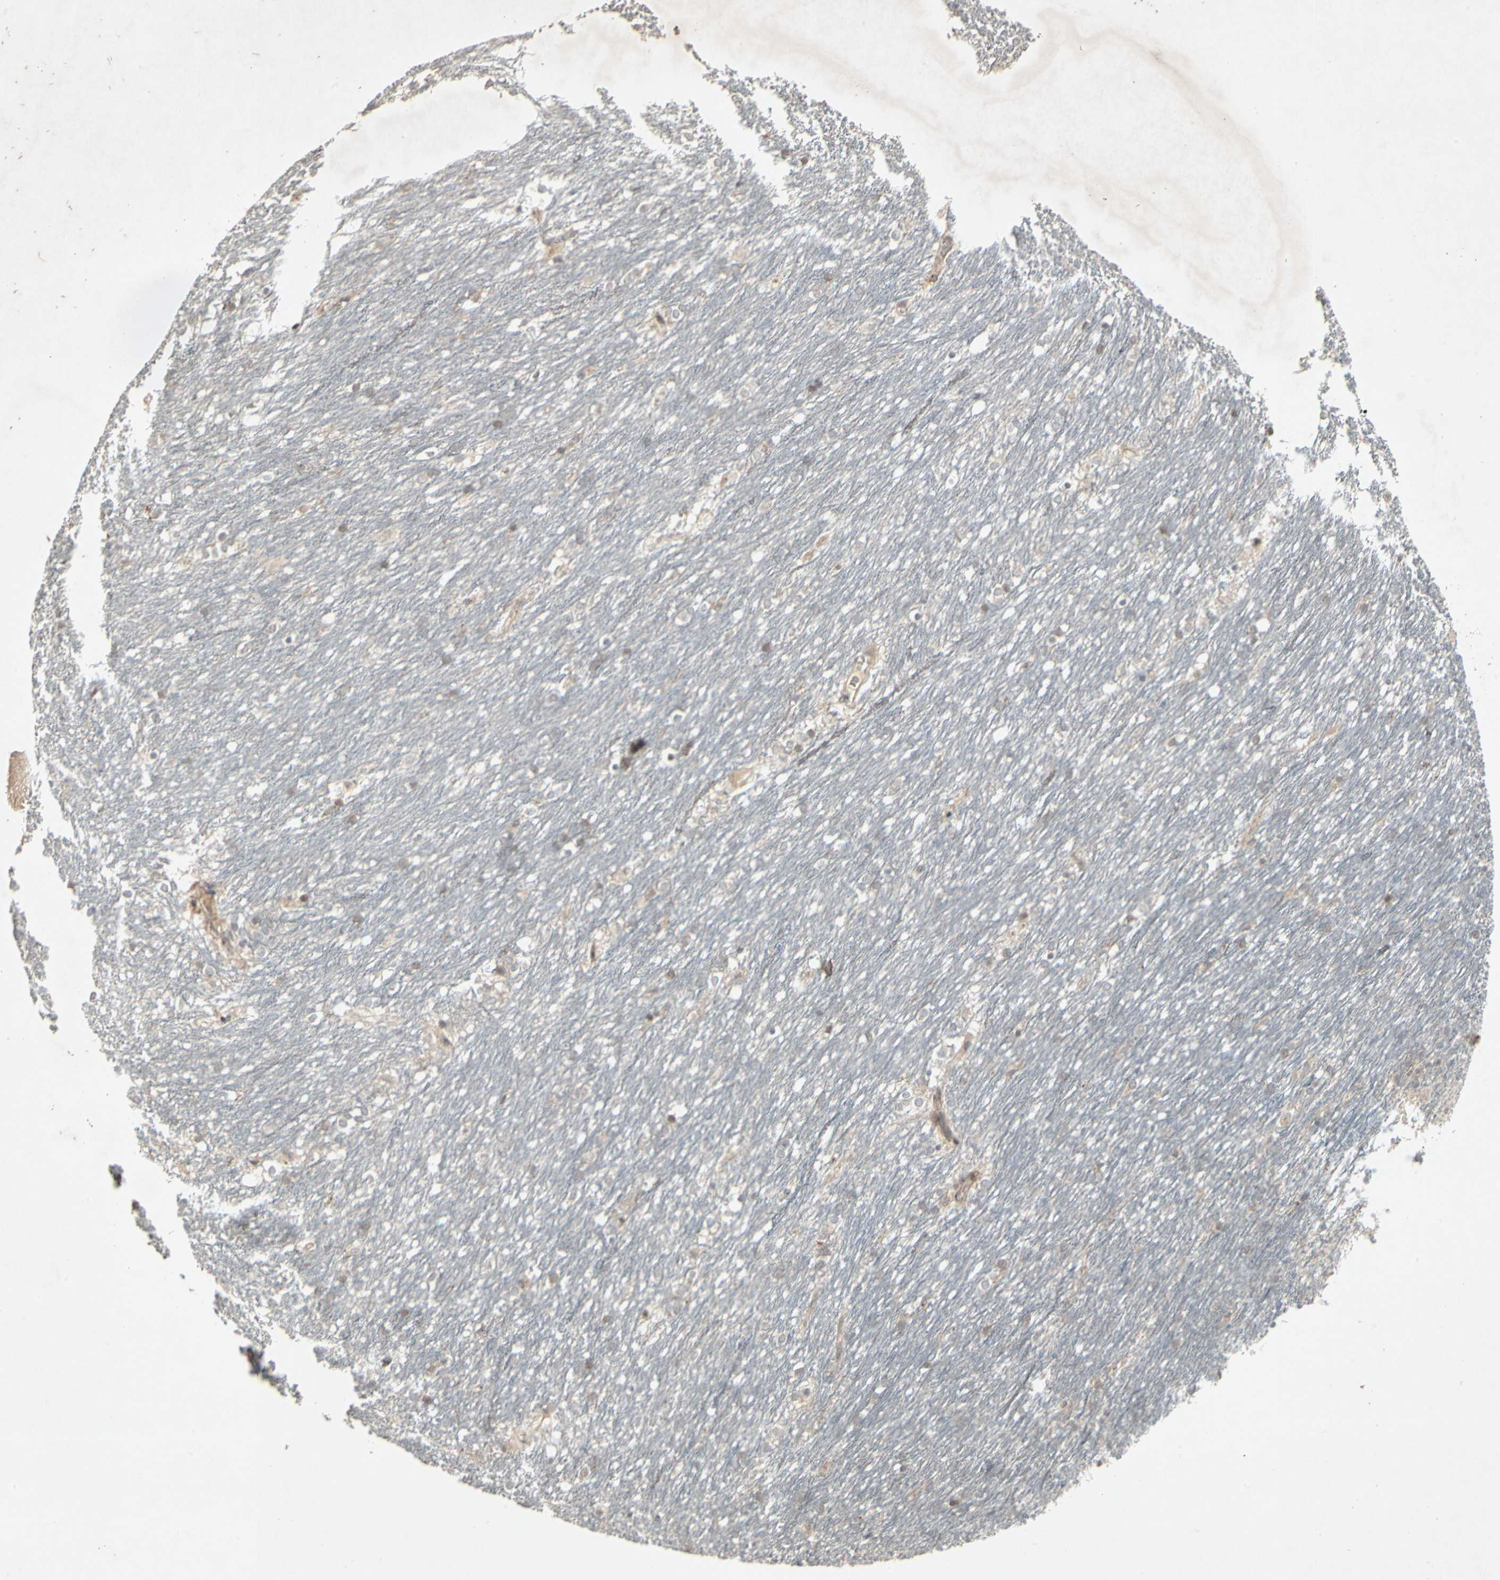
{"staining": {"intensity": "weak", "quantity": "<25%", "location": "cytoplasmic/membranous"}, "tissue": "caudate", "cell_type": "Glial cells", "image_type": "normal", "snomed": [{"axis": "morphology", "description": "Normal tissue, NOS"}, {"axis": "topography", "description": "Lateral ventricle wall"}], "caption": "This is an immunohistochemistry micrograph of benign caudate. There is no staining in glial cells.", "gene": "TEK", "patient": {"sex": "female", "age": 19}}